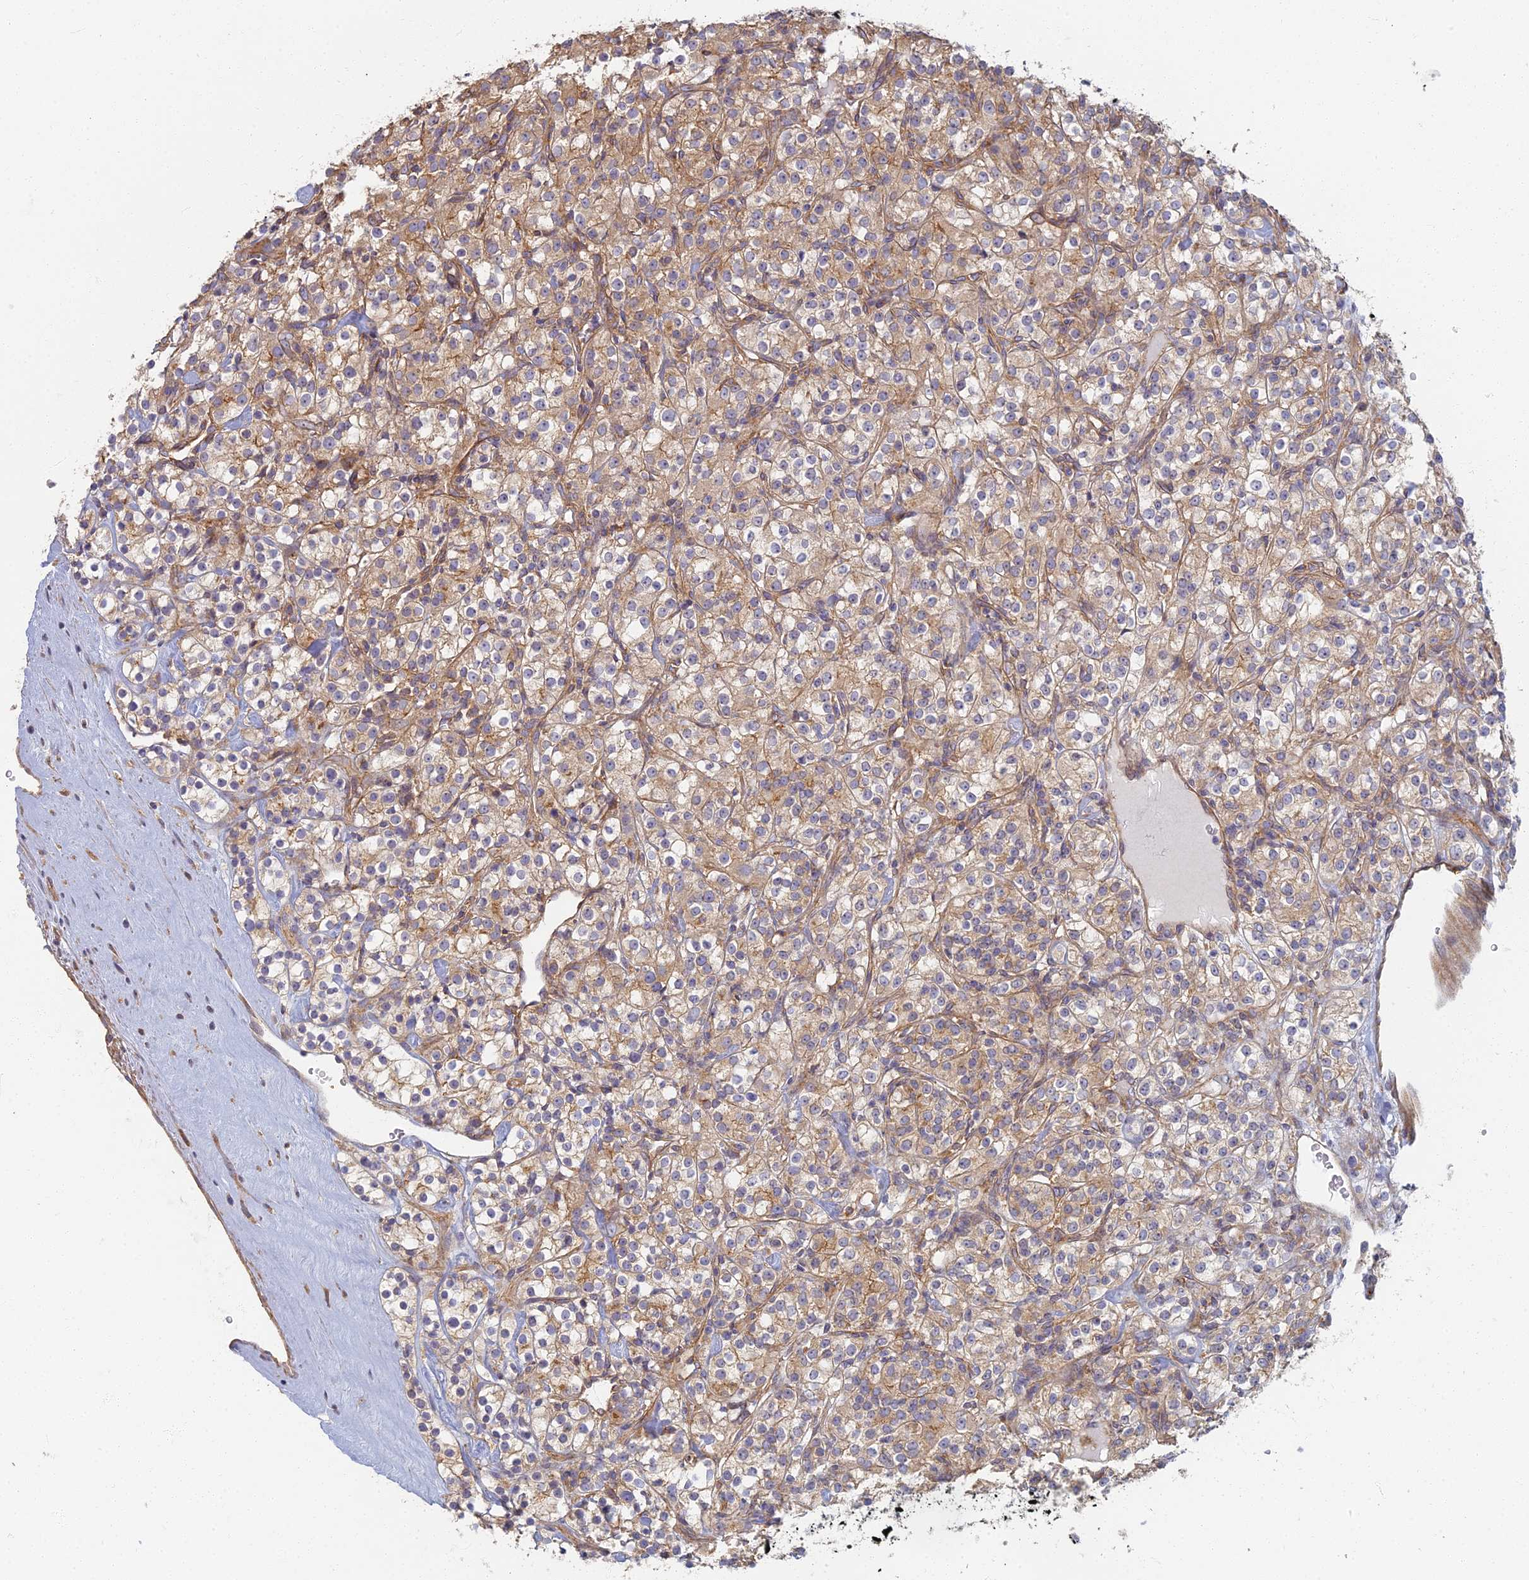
{"staining": {"intensity": "moderate", "quantity": ">75%", "location": "cytoplasmic/membranous"}, "tissue": "renal cancer", "cell_type": "Tumor cells", "image_type": "cancer", "snomed": [{"axis": "morphology", "description": "Adenocarcinoma, NOS"}, {"axis": "topography", "description": "Kidney"}], "caption": "A high-resolution photomicrograph shows immunohistochemistry staining of renal adenocarcinoma, which reveals moderate cytoplasmic/membranous expression in about >75% of tumor cells.", "gene": "RBSN", "patient": {"sex": "male", "age": 77}}